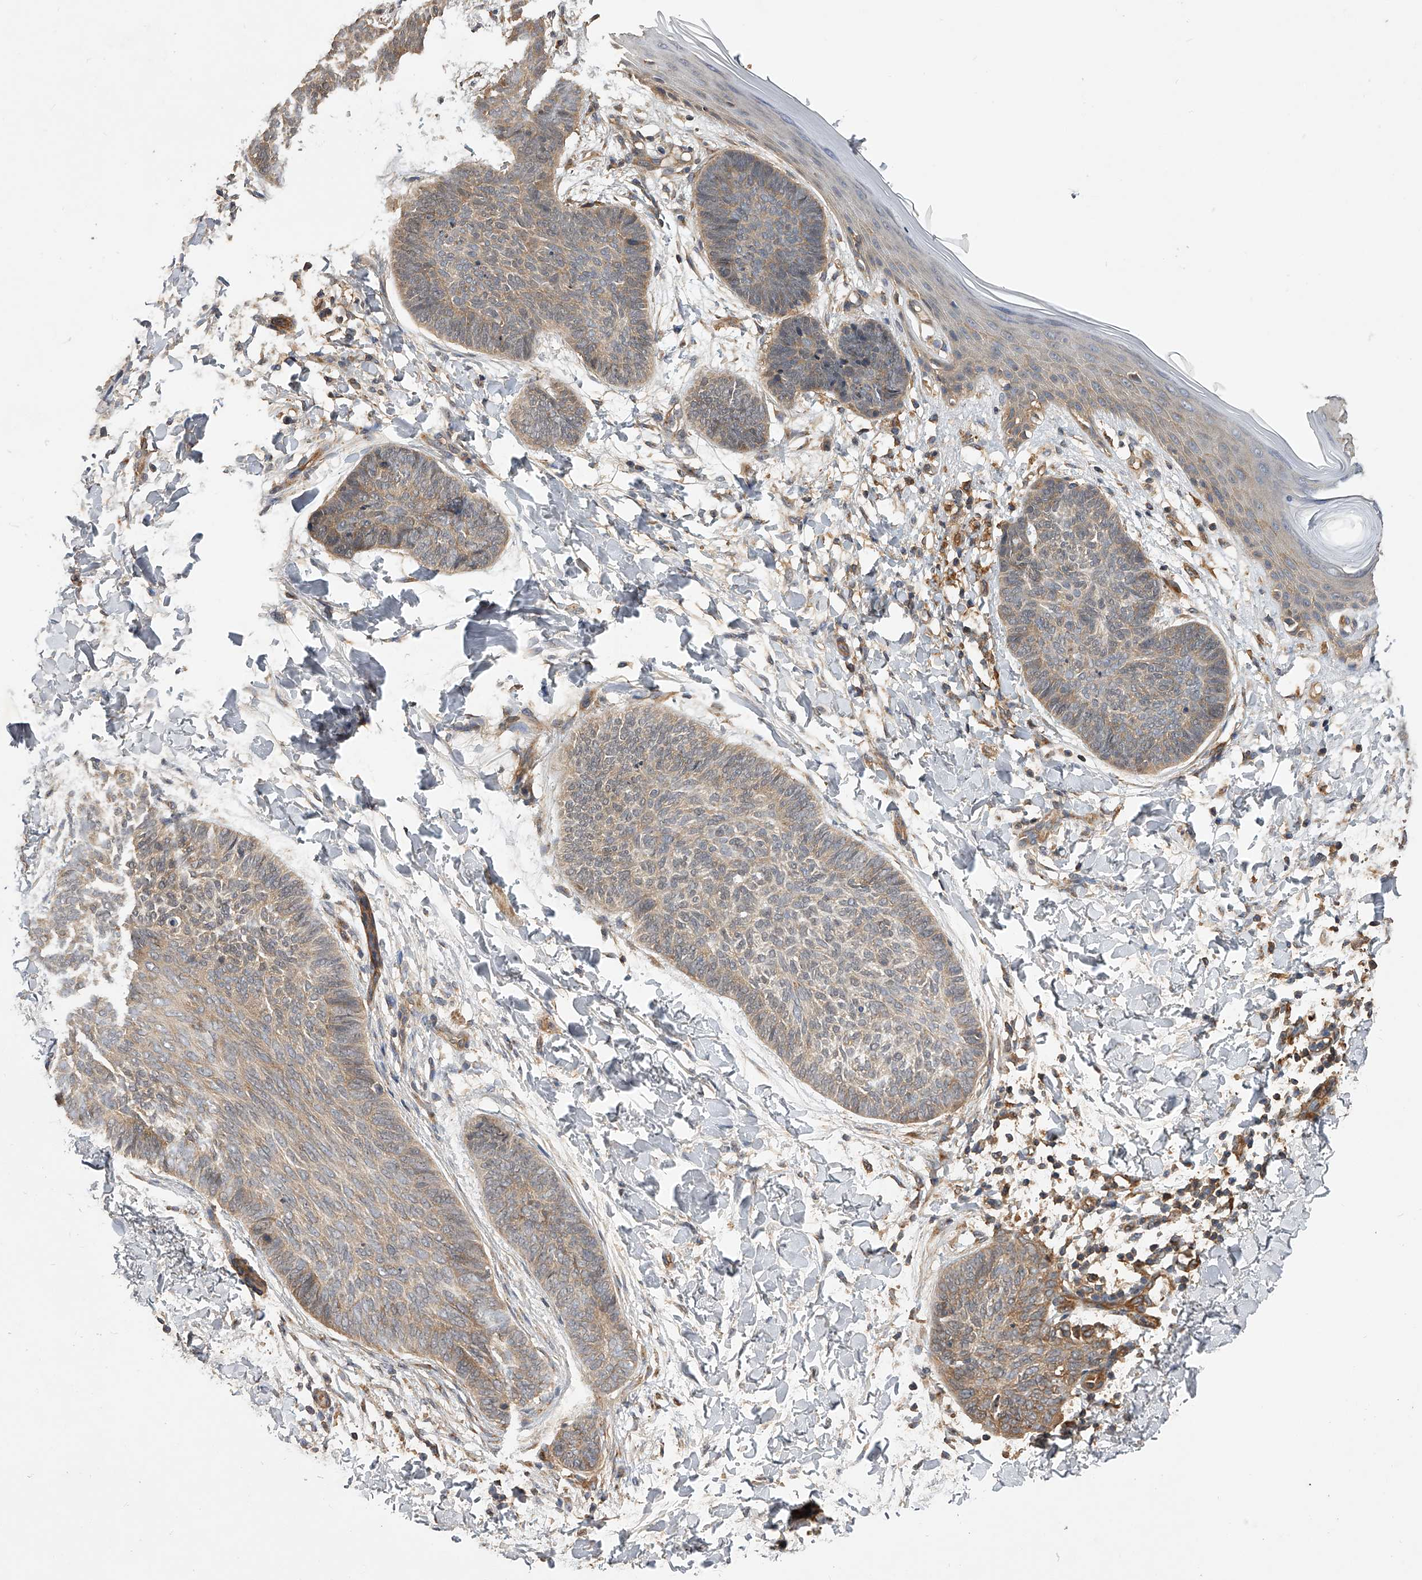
{"staining": {"intensity": "weak", "quantity": "<25%", "location": "cytoplasmic/membranous"}, "tissue": "skin cancer", "cell_type": "Tumor cells", "image_type": "cancer", "snomed": [{"axis": "morphology", "description": "Normal tissue, NOS"}, {"axis": "morphology", "description": "Basal cell carcinoma"}, {"axis": "topography", "description": "Skin"}], "caption": "Human basal cell carcinoma (skin) stained for a protein using immunohistochemistry (IHC) shows no expression in tumor cells.", "gene": "PTPRA", "patient": {"sex": "male", "age": 50}}